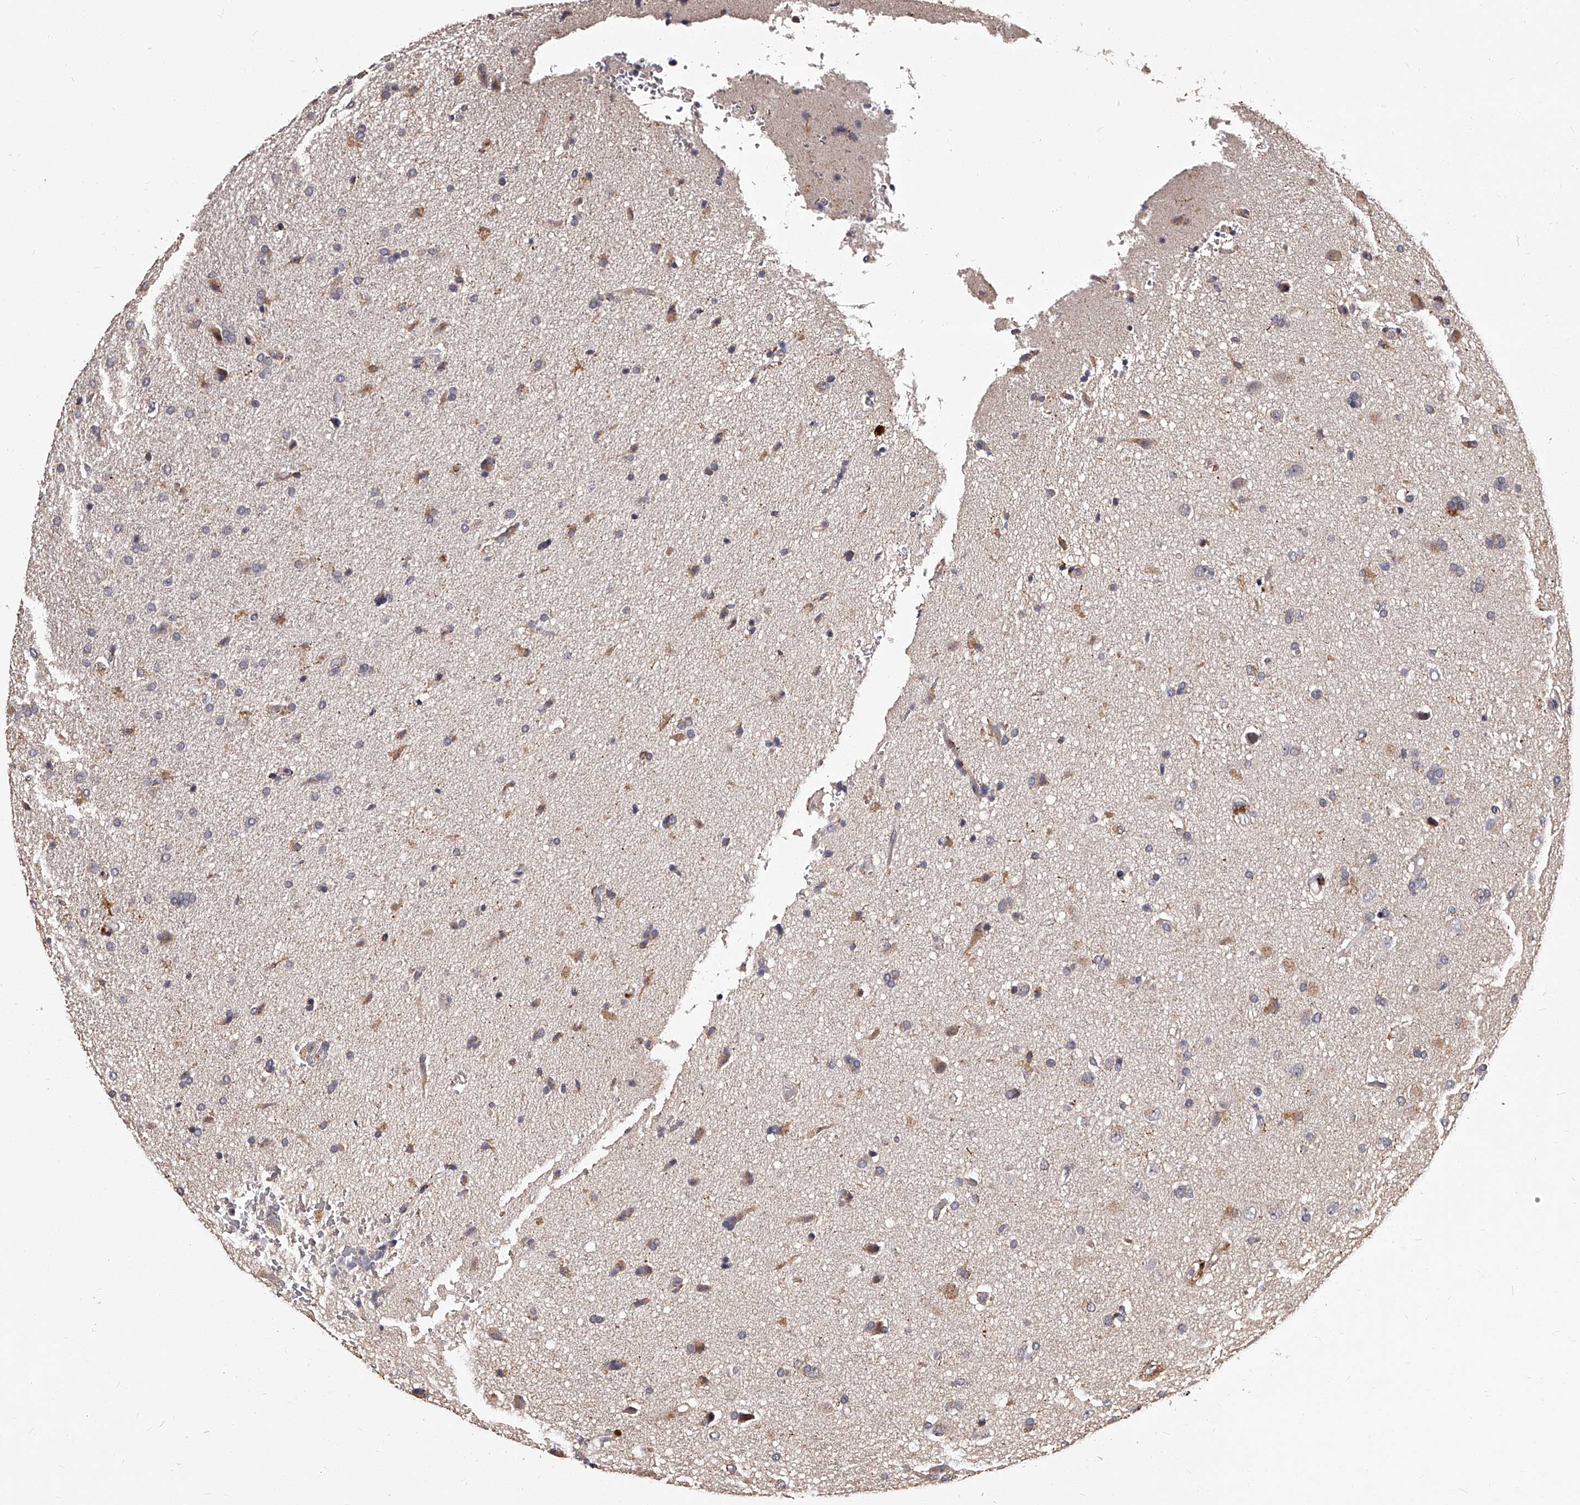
{"staining": {"intensity": "weak", "quantity": "<25%", "location": "cytoplasmic/membranous"}, "tissue": "glioma", "cell_type": "Tumor cells", "image_type": "cancer", "snomed": [{"axis": "morphology", "description": "Glioma, malignant, High grade"}, {"axis": "topography", "description": "Brain"}], "caption": "Micrograph shows no significant protein positivity in tumor cells of glioma.", "gene": "RSC1A1", "patient": {"sex": "male", "age": 72}}